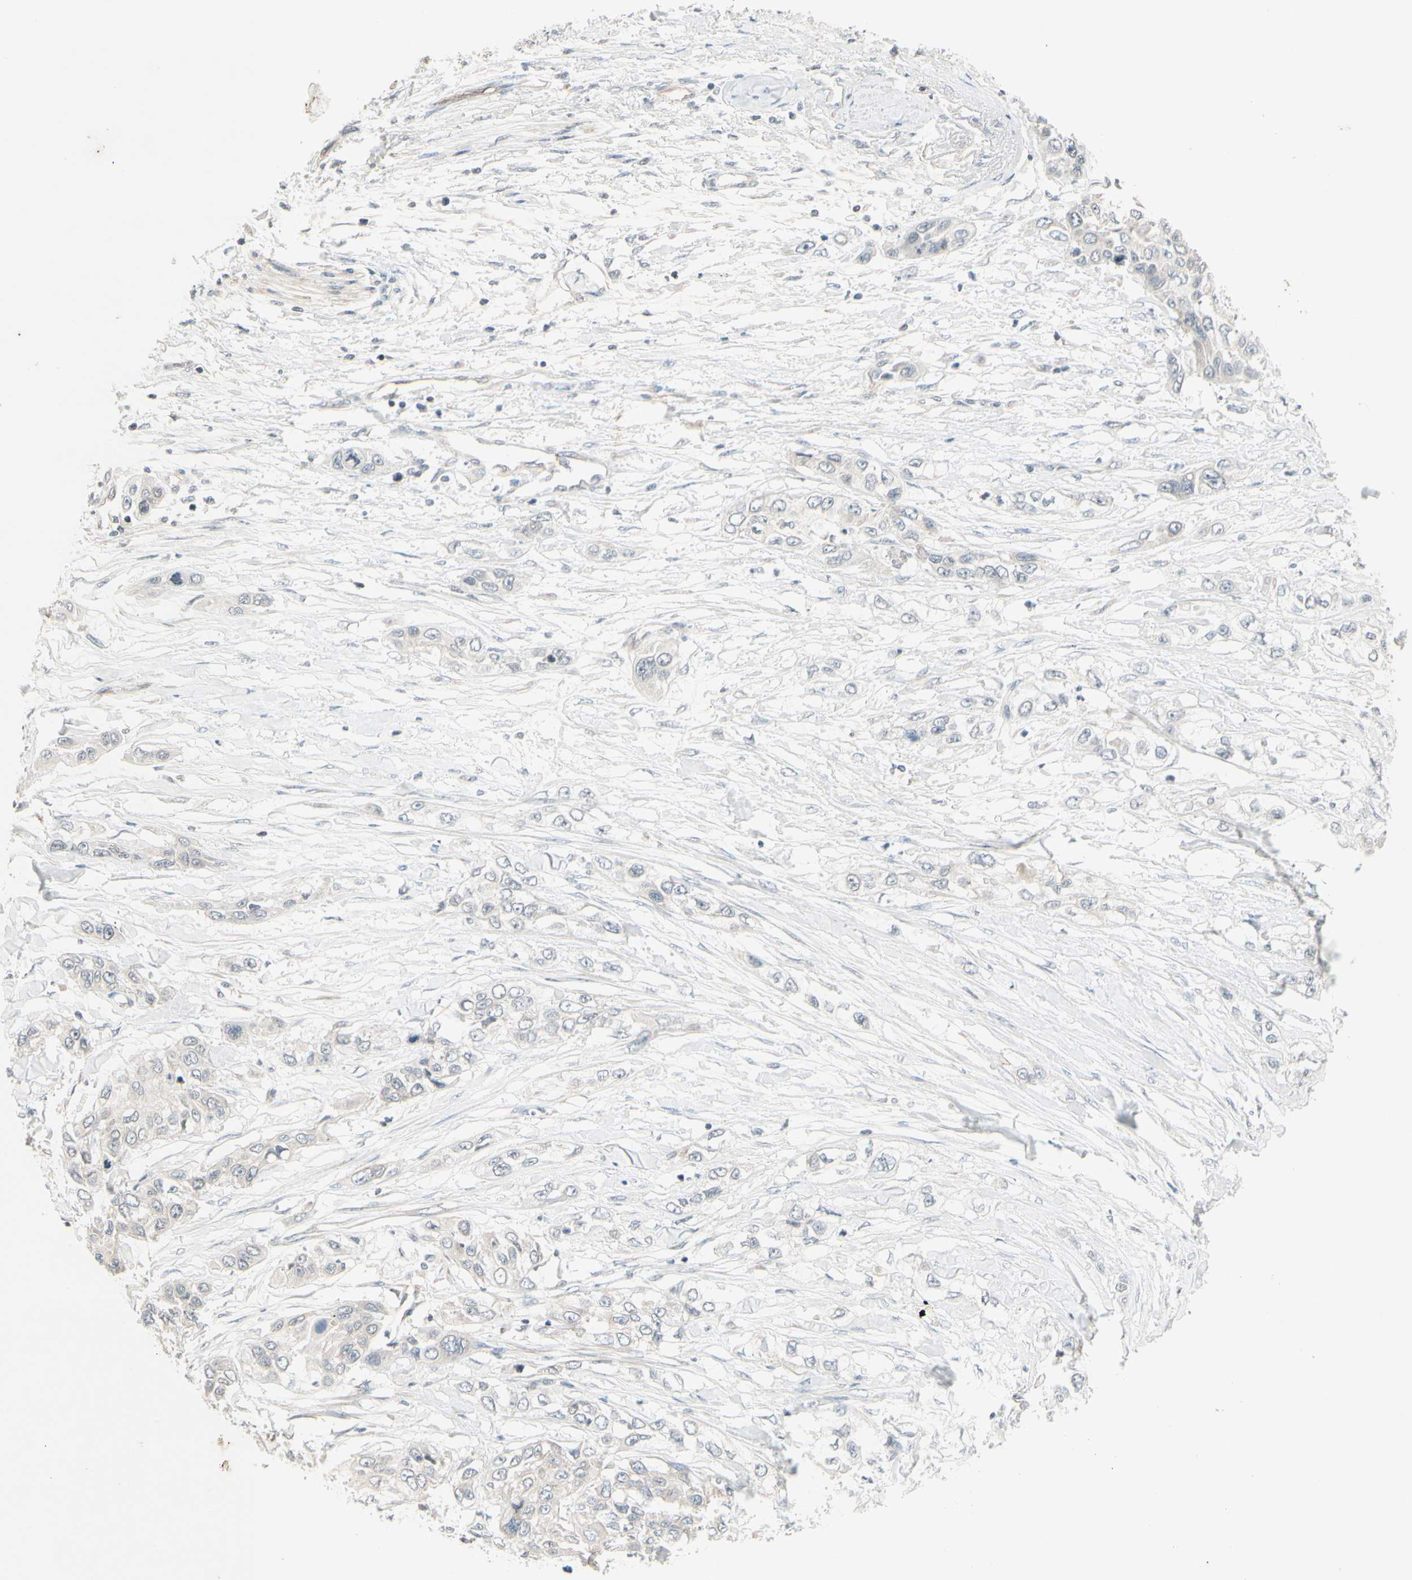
{"staining": {"intensity": "negative", "quantity": "none", "location": "none"}, "tissue": "pancreatic cancer", "cell_type": "Tumor cells", "image_type": "cancer", "snomed": [{"axis": "morphology", "description": "Adenocarcinoma, NOS"}, {"axis": "topography", "description": "Pancreas"}], "caption": "An image of human pancreatic cancer (adenocarcinoma) is negative for staining in tumor cells.", "gene": "FGF10", "patient": {"sex": "female", "age": 70}}